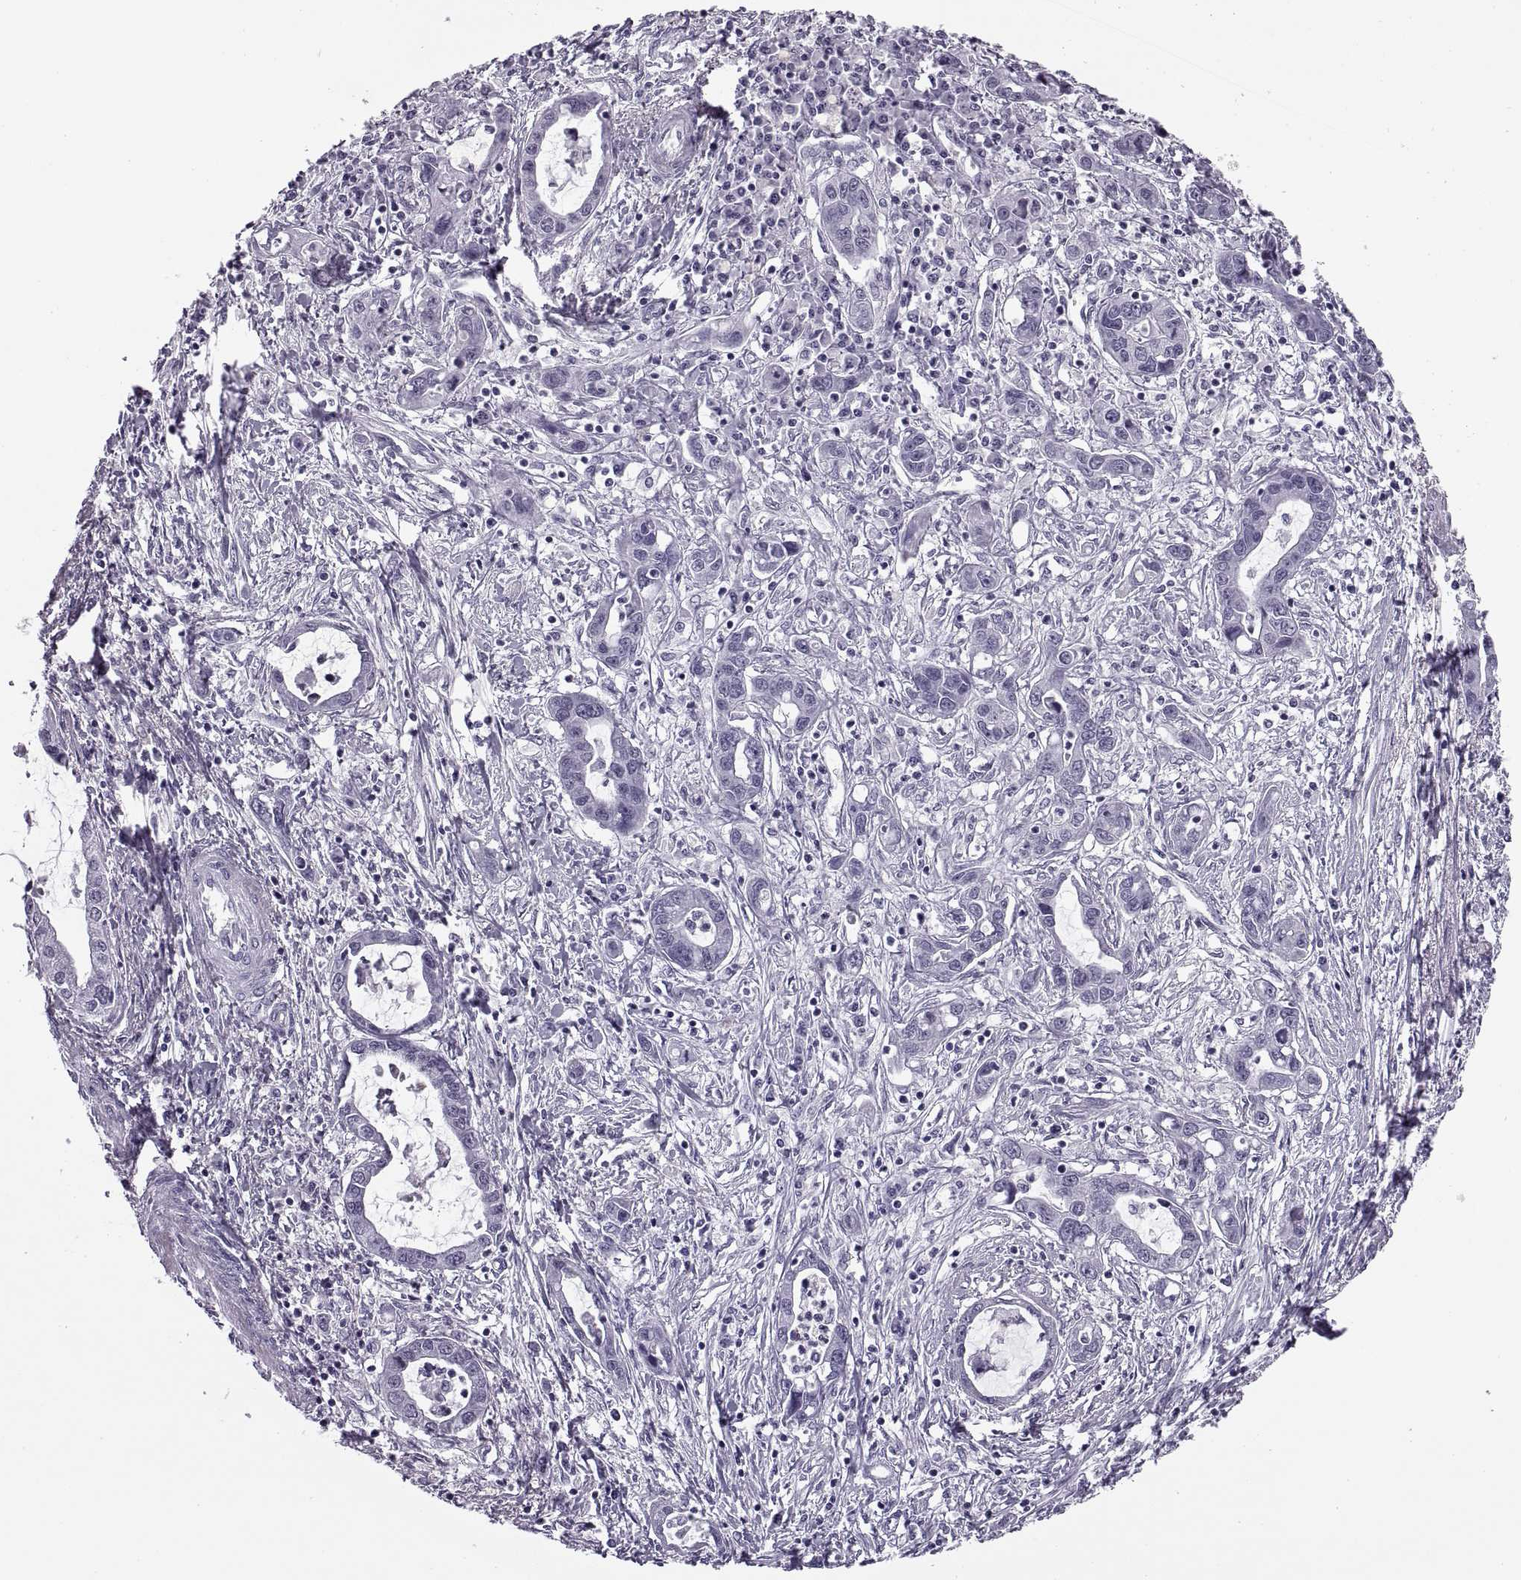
{"staining": {"intensity": "negative", "quantity": "none", "location": "none"}, "tissue": "liver cancer", "cell_type": "Tumor cells", "image_type": "cancer", "snomed": [{"axis": "morphology", "description": "Cholangiocarcinoma"}, {"axis": "topography", "description": "Liver"}], "caption": "DAB immunohistochemical staining of liver cancer exhibits no significant staining in tumor cells. (DAB immunohistochemistry (IHC), high magnification).", "gene": "FAM24A", "patient": {"sex": "male", "age": 58}}